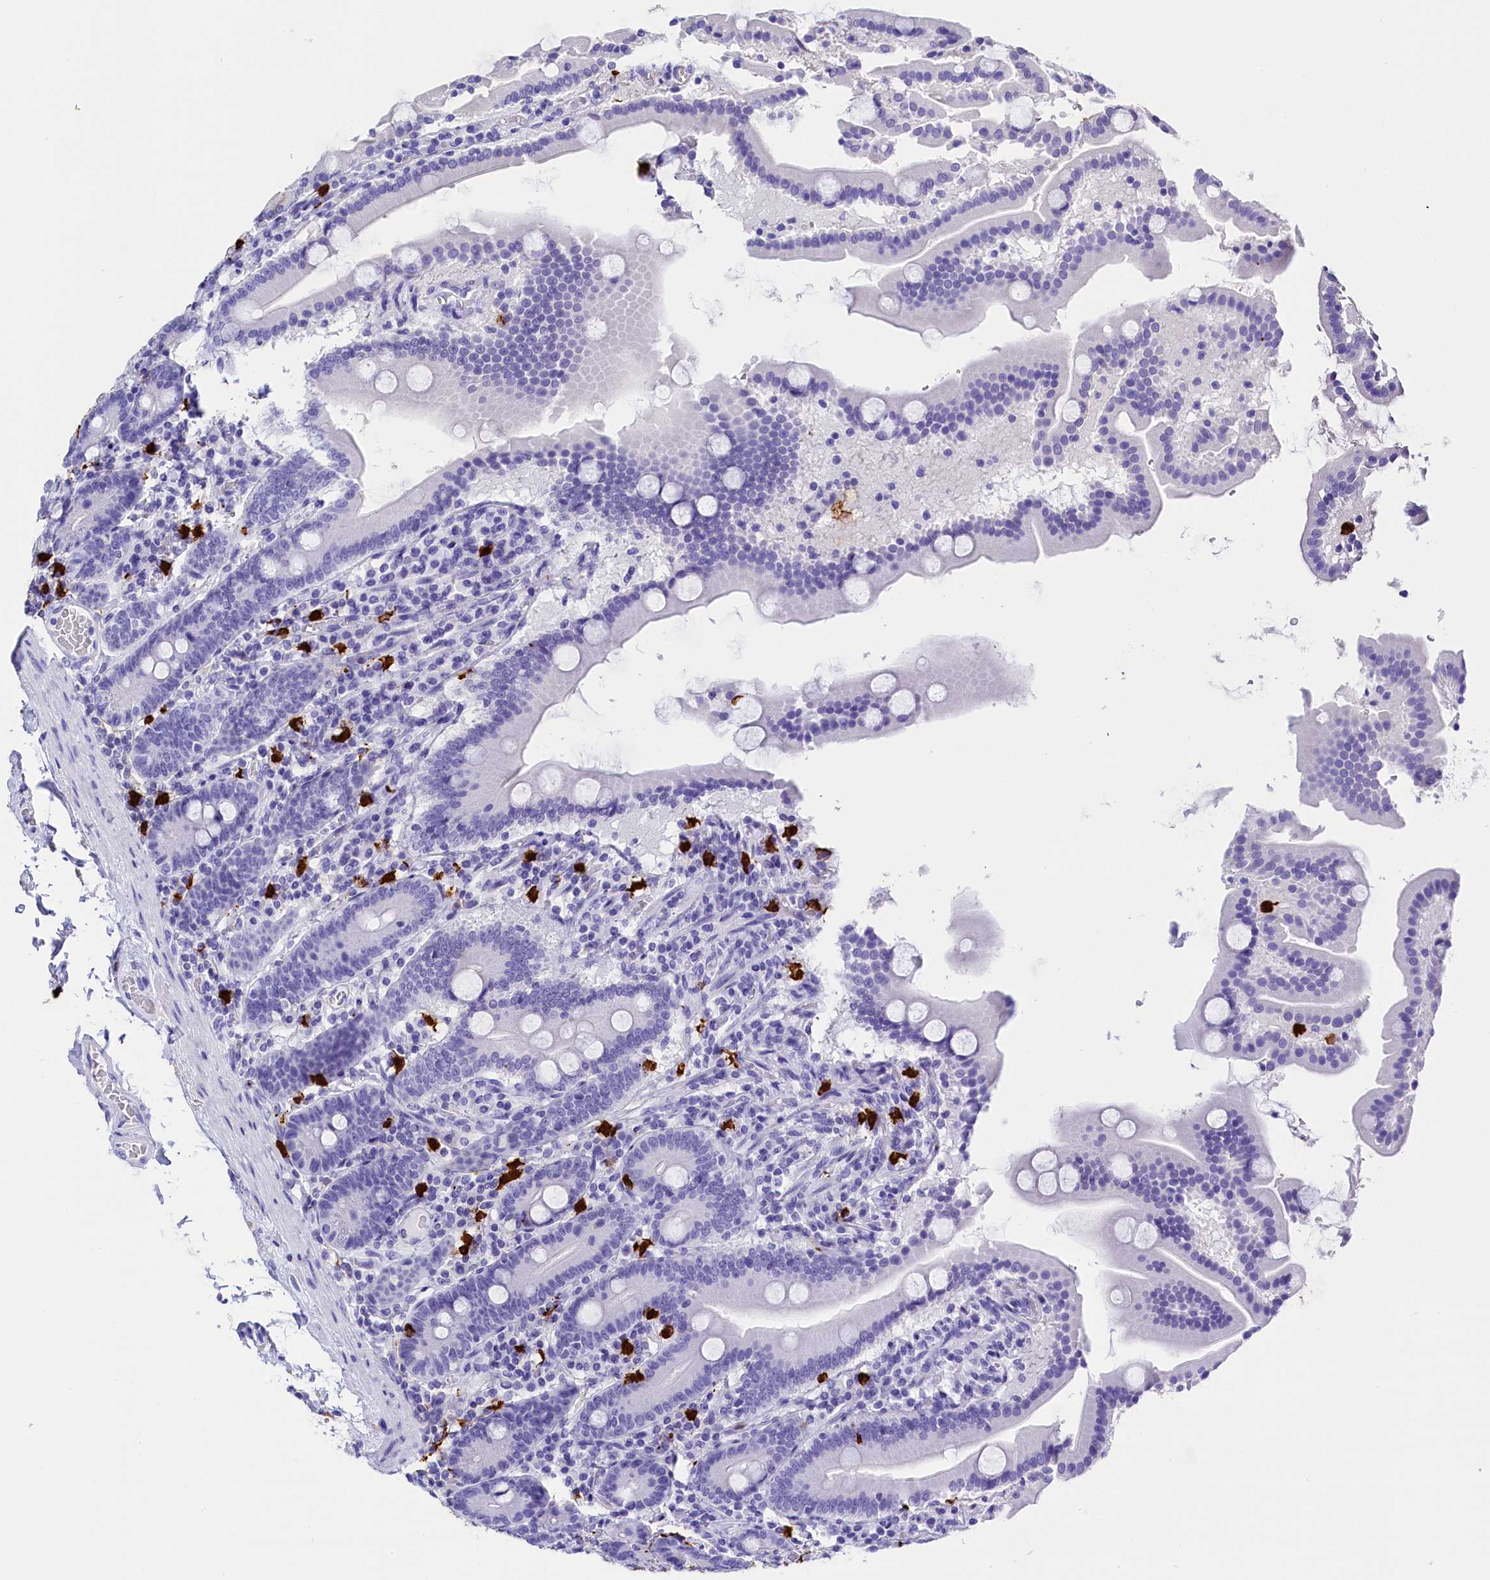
{"staining": {"intensity": "negative", "quantity": "none", "location": "none"}, "tissue": "duodenum", "cell_type": "Glandular cells", "image_type": "normal", "snomed": [{"axis": "morphology", "description": "Normal tissue, NOS"}, {"axis": "topography", "description": "Duodenum"}], "caption": "This is a image of IHC staining of normal duodenum, which shows no positivity in glandular cells. (Immunohistochemistry (ihc), brightfield microscopy, high magnification).", "gene": "CLC", "patient": {"sex": "male", "age": 55}}